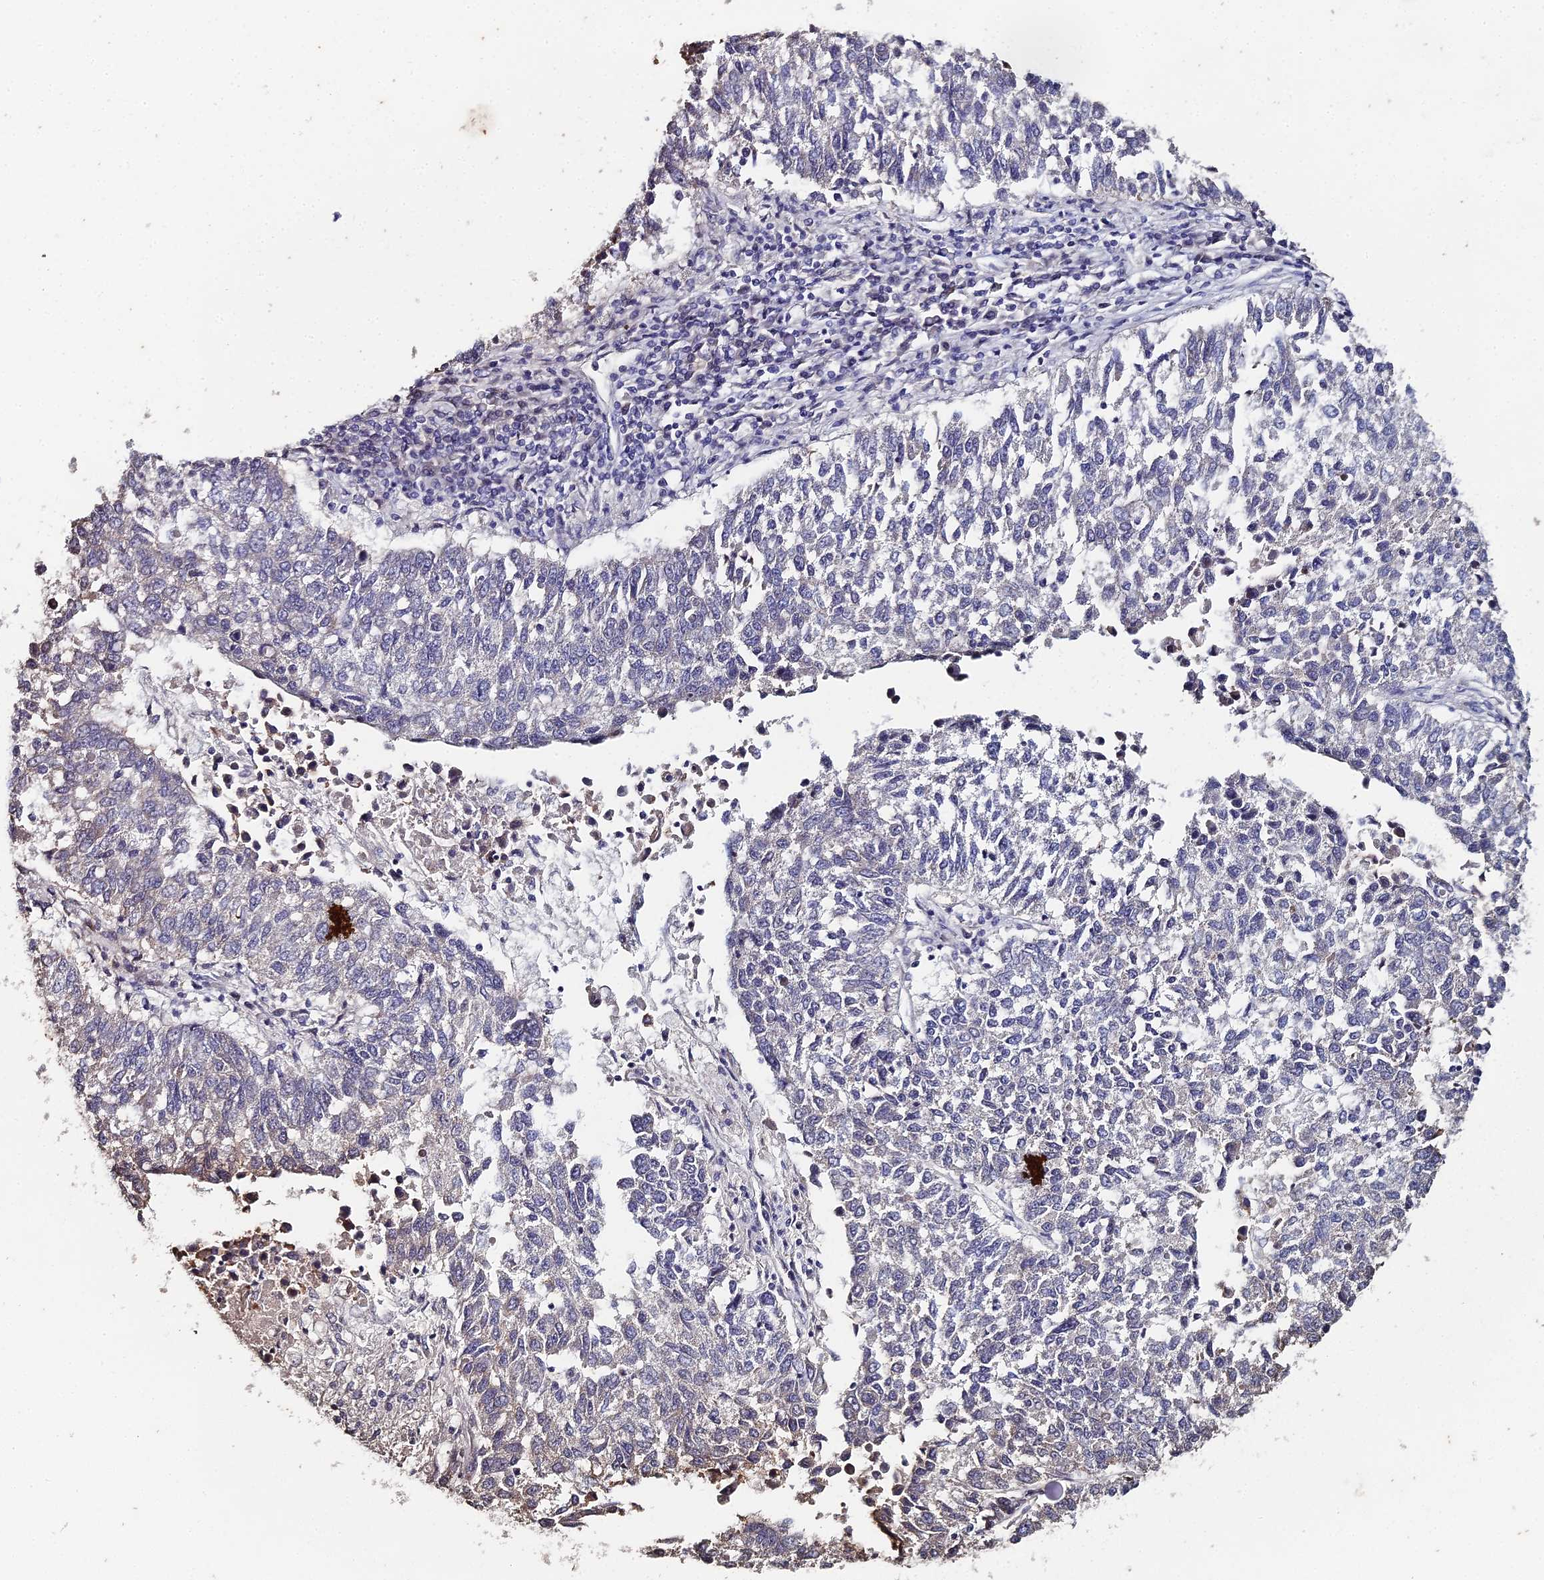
{"staining": {"intensity": "negative", "quantity": "none", "location": "none"}, "tissue": "lung cancer", "cell_type": "Tumor cells", "image_type": "cancer", "snomed": [{"axis": "morphology", "description": "Squamous cell carcinoma, NOS"}, {"axis": "topography", "description": "Lung"}], "caption": "High power microscopy photomicrograph of an immunohistochemistry (IHC) photomicrograph of squamous cell carcinoma (lung), revealing no significant staining in tumor cells. Brightfield microscopy of immunohistochemistry stained with DAB (brown) and hematoxylin (blue), captured at high magnification.", "gene": "PRR22", "patient": {"sex": "male", "age": 73}}